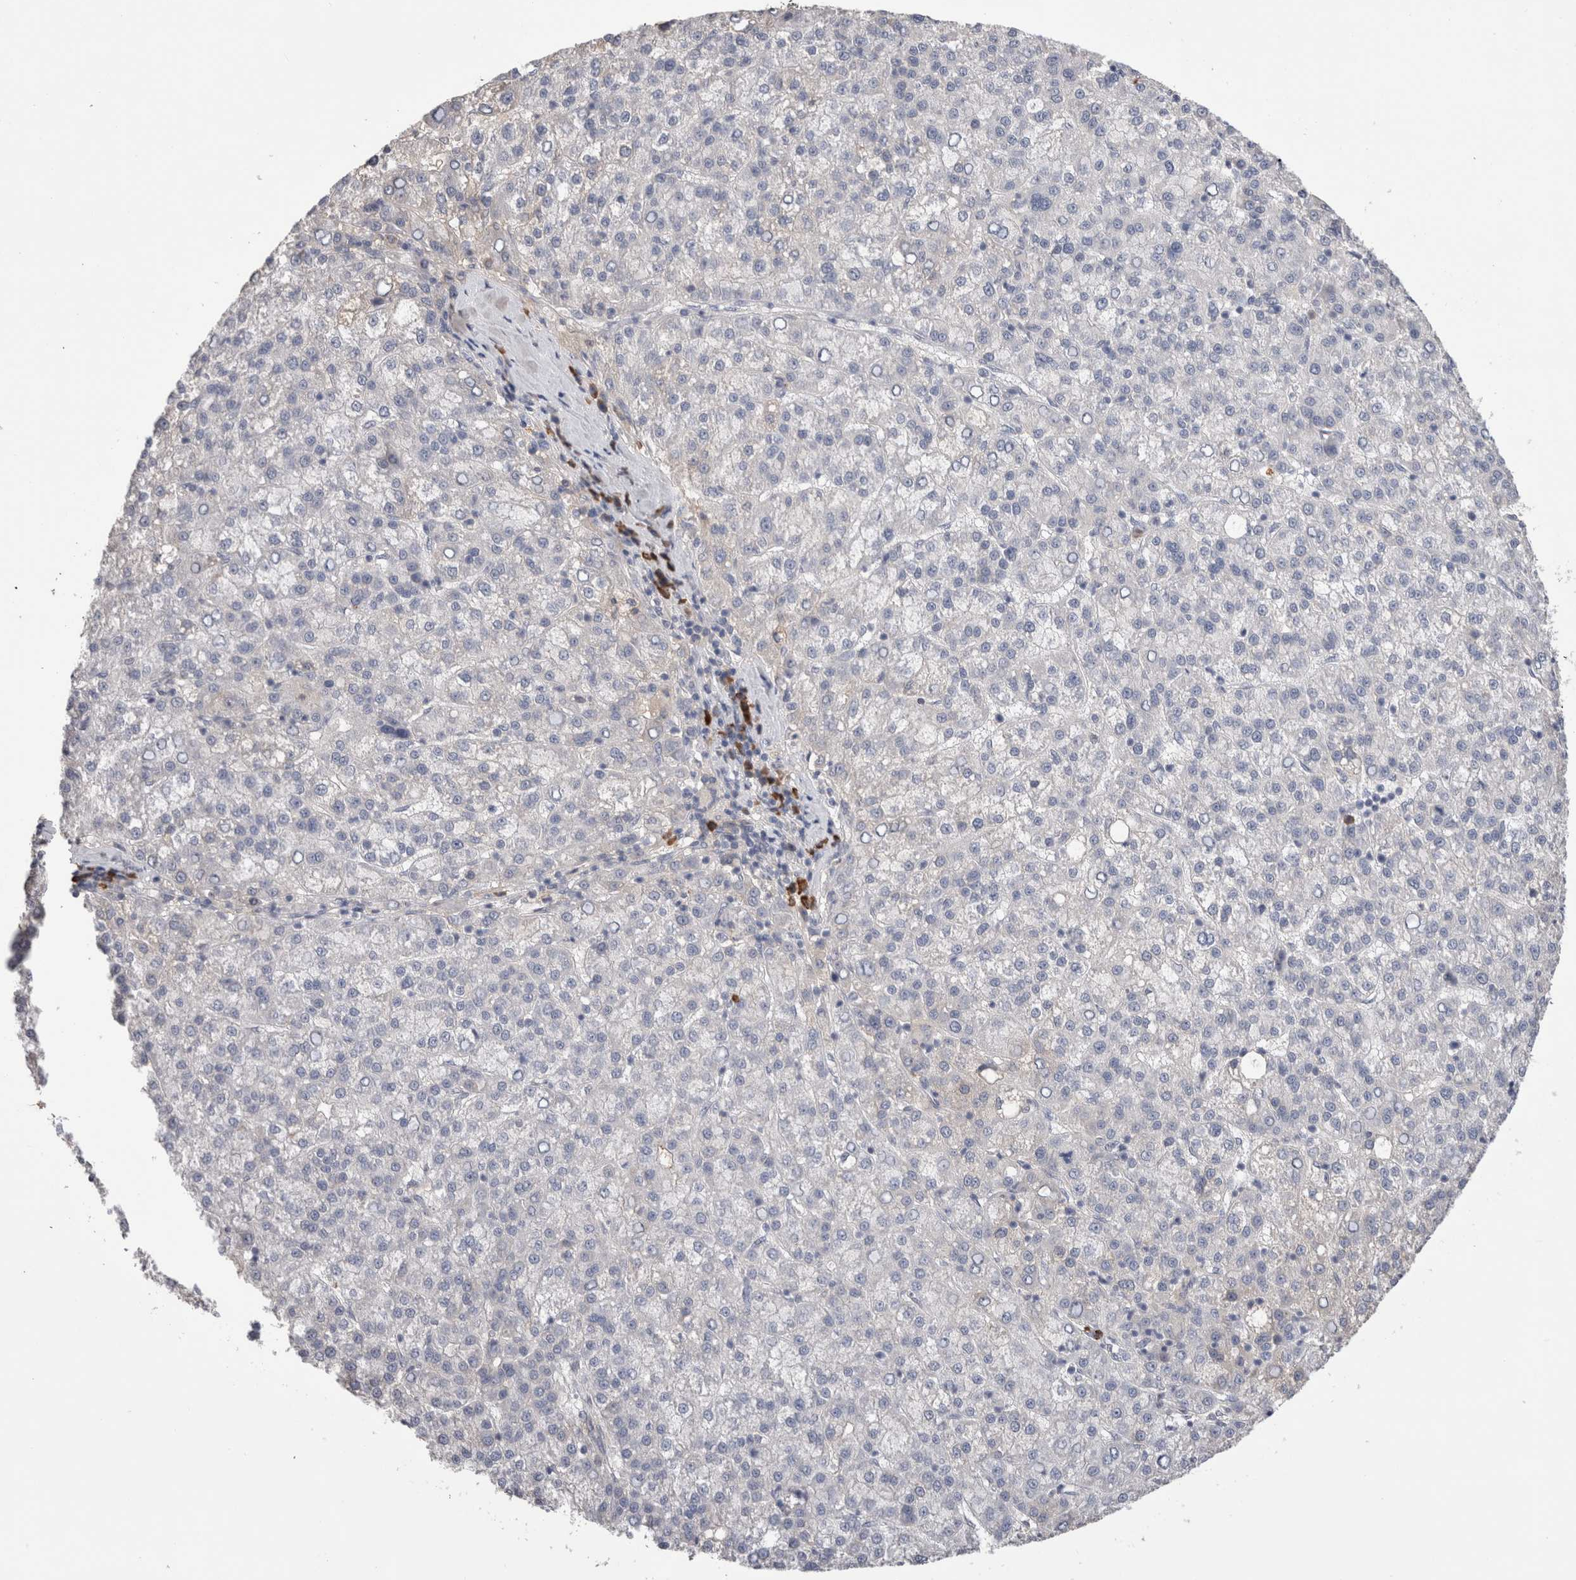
{"staining": {"intensity": "negative", "quantity": "none", "location": "none"}, "tissue": "liver cancer", "cell_type": "Tumor cells", "image_type": "cancer", "snomed": [{"axis": "morphology", "description": "Carcinoma, Hepatocellular, NOS"}, {"axis": "topography", "description": "Liver"}], "caption": "Micrograph shows no protein staining in tumor cells of hepatocellular carcinoma (liver) tissue.", "gene": "PPP3CC", "patient": {"sex": "female", "age": 58}}